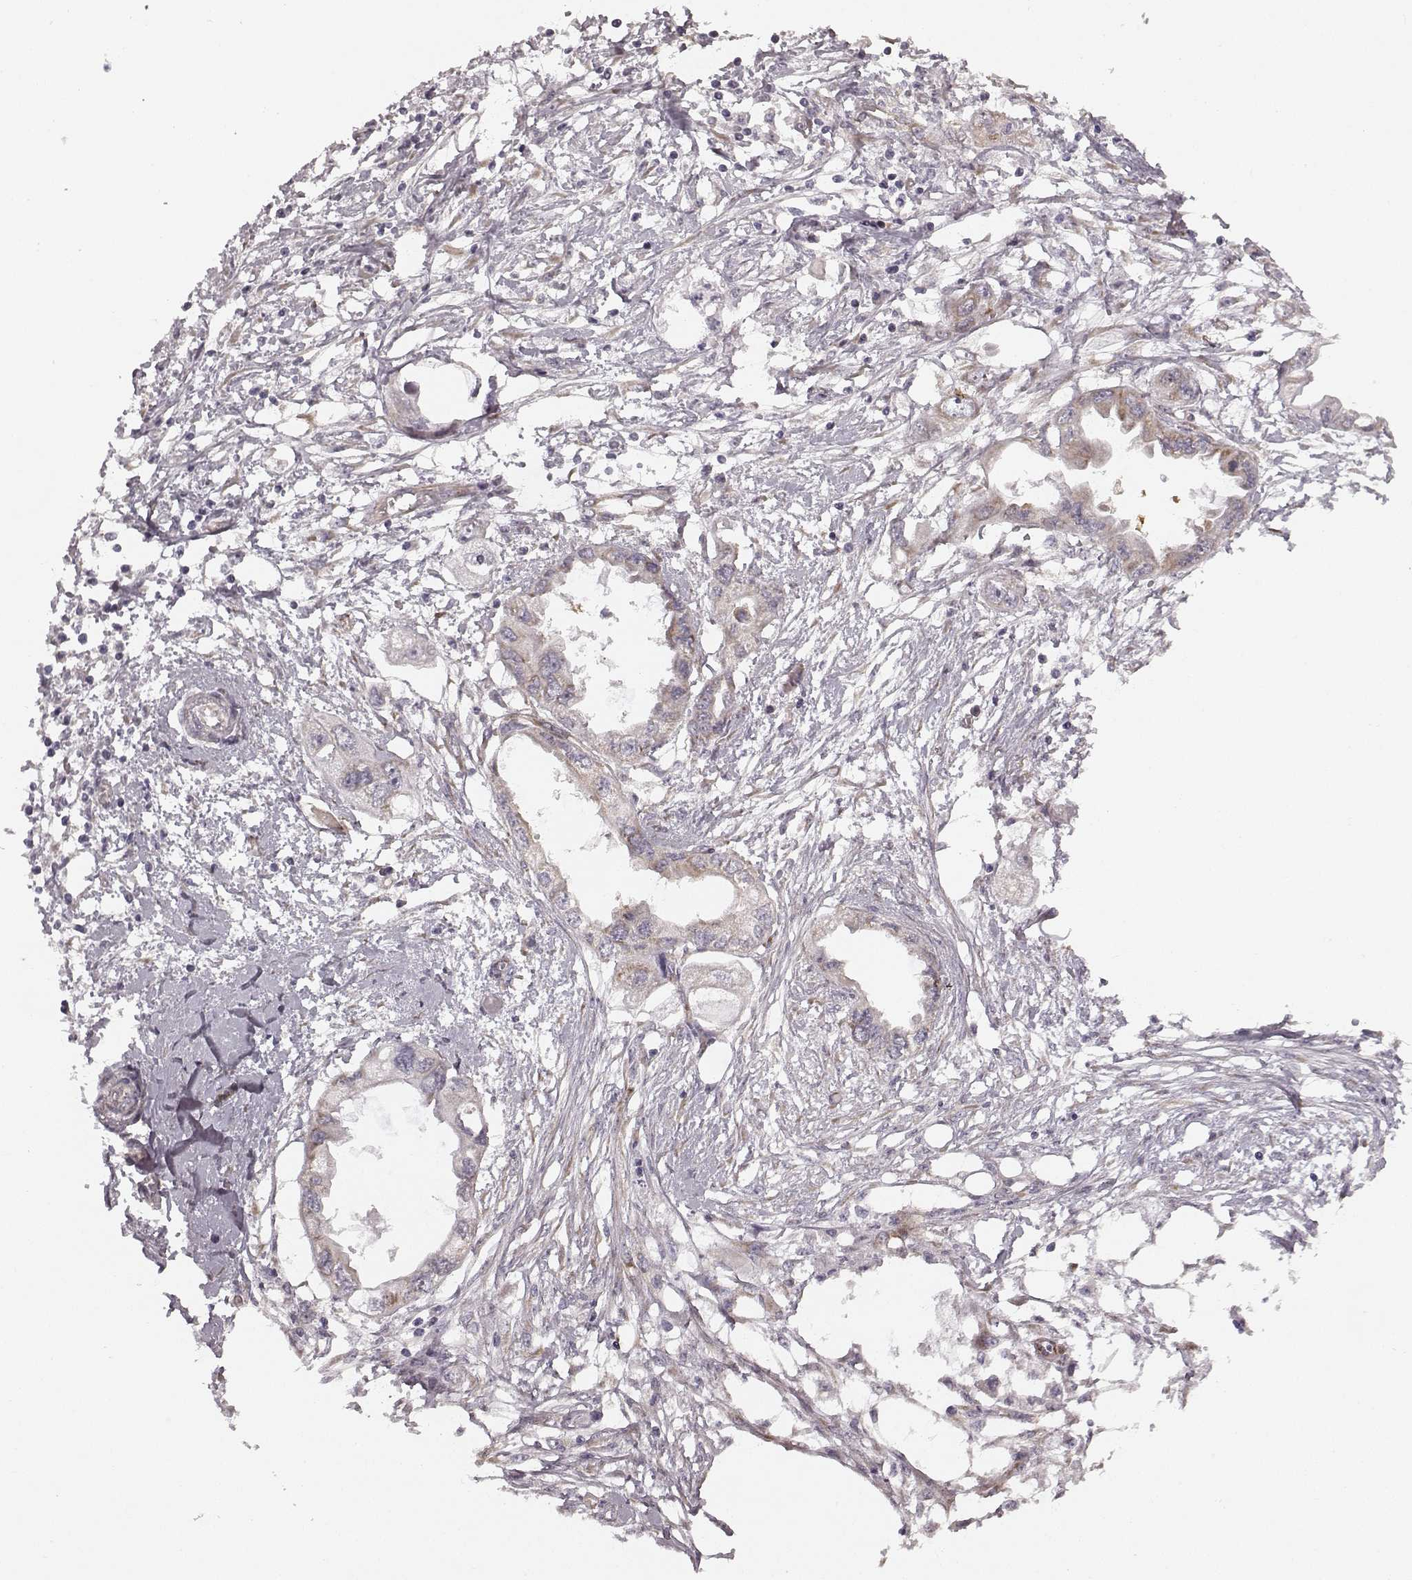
{"staining": {"intensity": "weak", "quantity": "25%-75%", "location": "cytoplasmic/membranous"}, "tissue": "endometrial cancer", "cell_type": "Tumor cells", "image_type": "cancer", "snomed": [{"axis": "morphology", "description": "Adenocarcinoma, NOS"}, {"axis": "morphology", "description": "Adenocarcinoma, metastatic, NOS"}, {"axis": "topography", "description": "Adipose tissue"}, {"axis": "topography", "description": "Endometrium"}], "caption": "An IHC histopathology image of neoplastic tissue is shown. Protein staining in brown highlights weak cytoplasmic/membranous positivity in endometrial cancer within tumor cells.", "gene": "TMEM14A", "patient": {"sex": "female", "age": 67}}